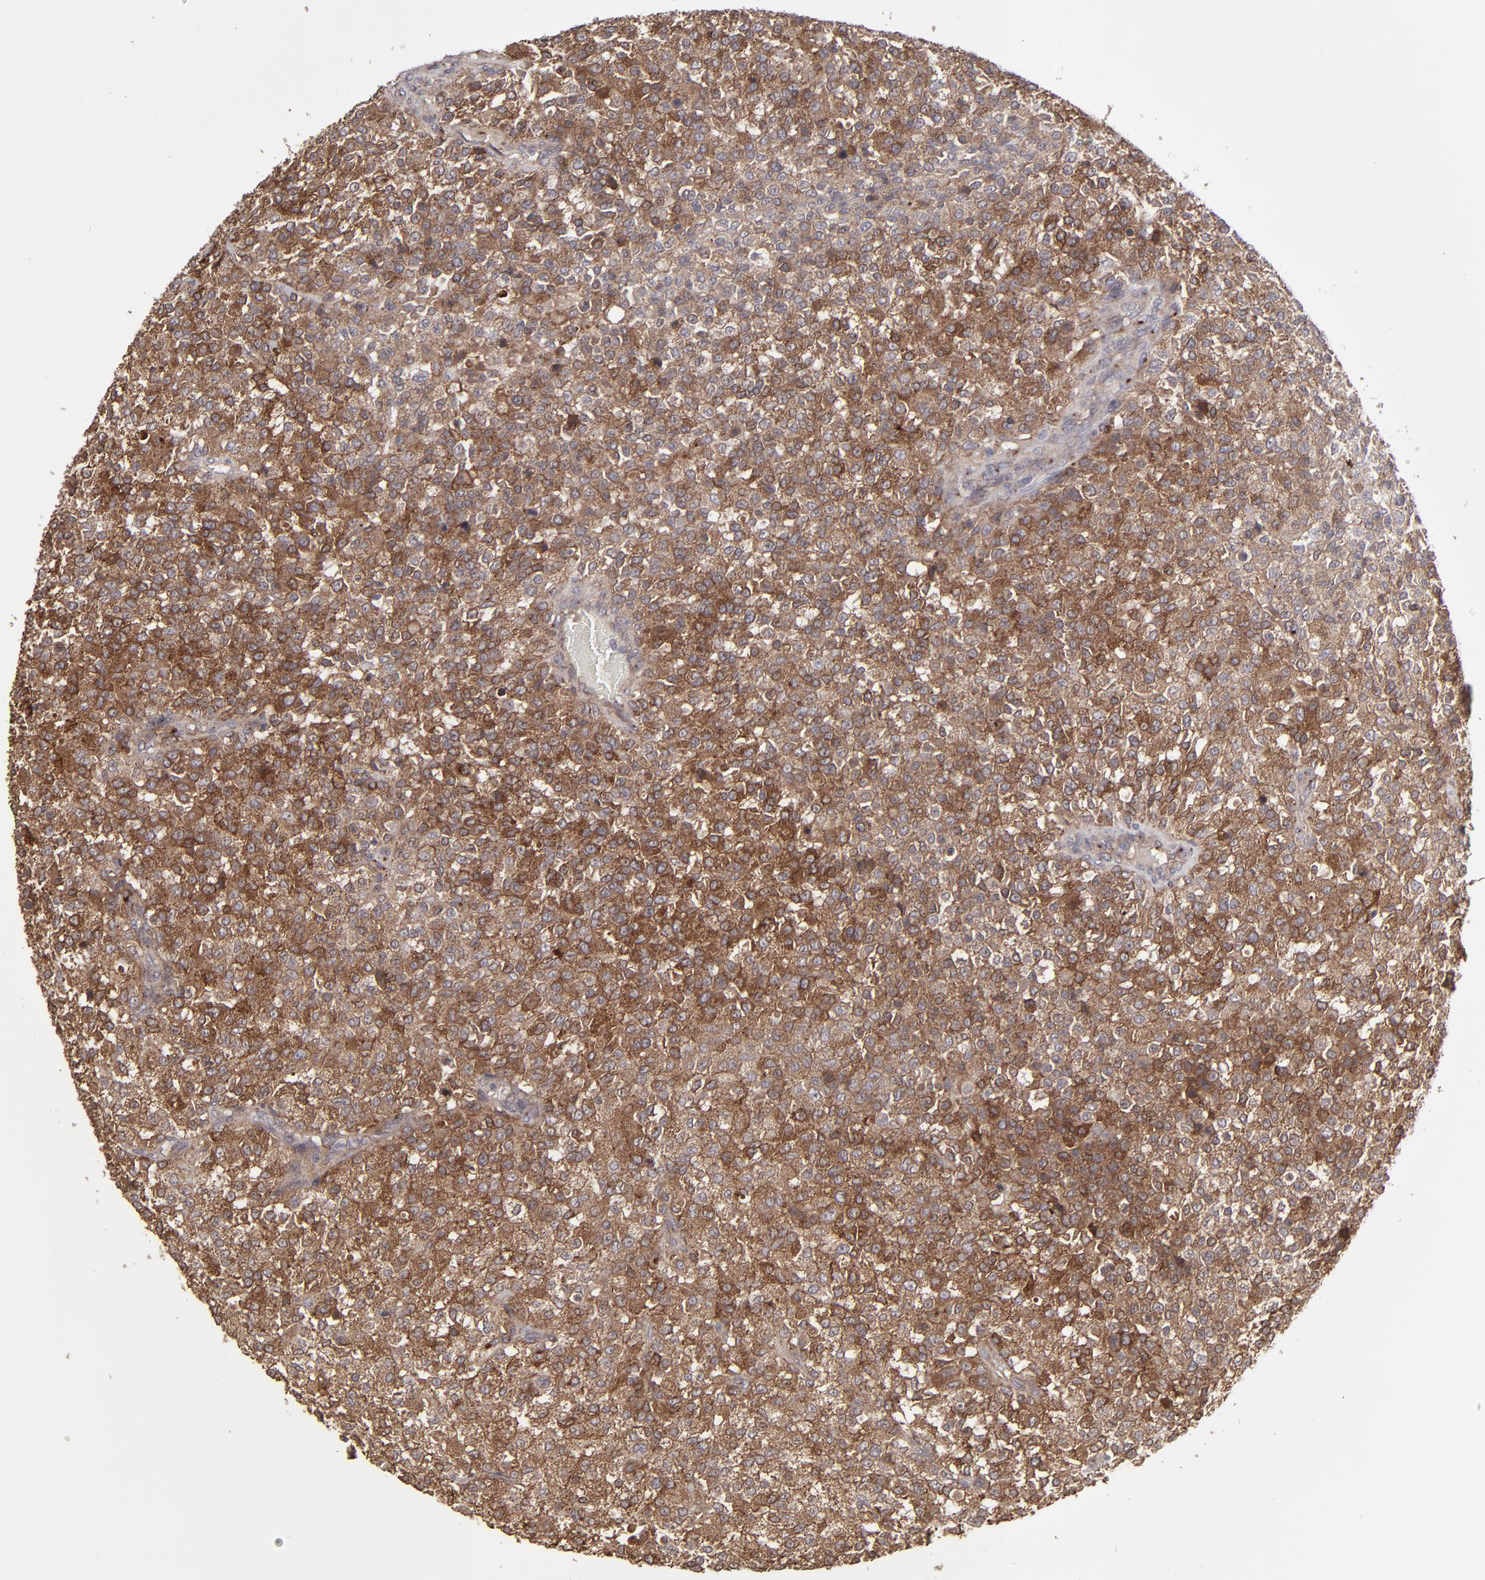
{"staining": {"intensity": "moderate", "quantity": ">75%", "location": "cytoplasmic/membranous"}, "tissue": "testis cancer", "cell_type": "Tumor cells", "image_type": "cancer", "snomed": [{"axis": "morphology", "description": "Seminoma, NOS"}, {"axis": "topography", "description": "Testis"}], "caption": "Testis cancer (seminoma) tissue shows moderate cytoplasmic/membranous positivity in about >75% of tumor cells", "gene": "ITGB5", "patient": {"sex": "male", "age": 59}}